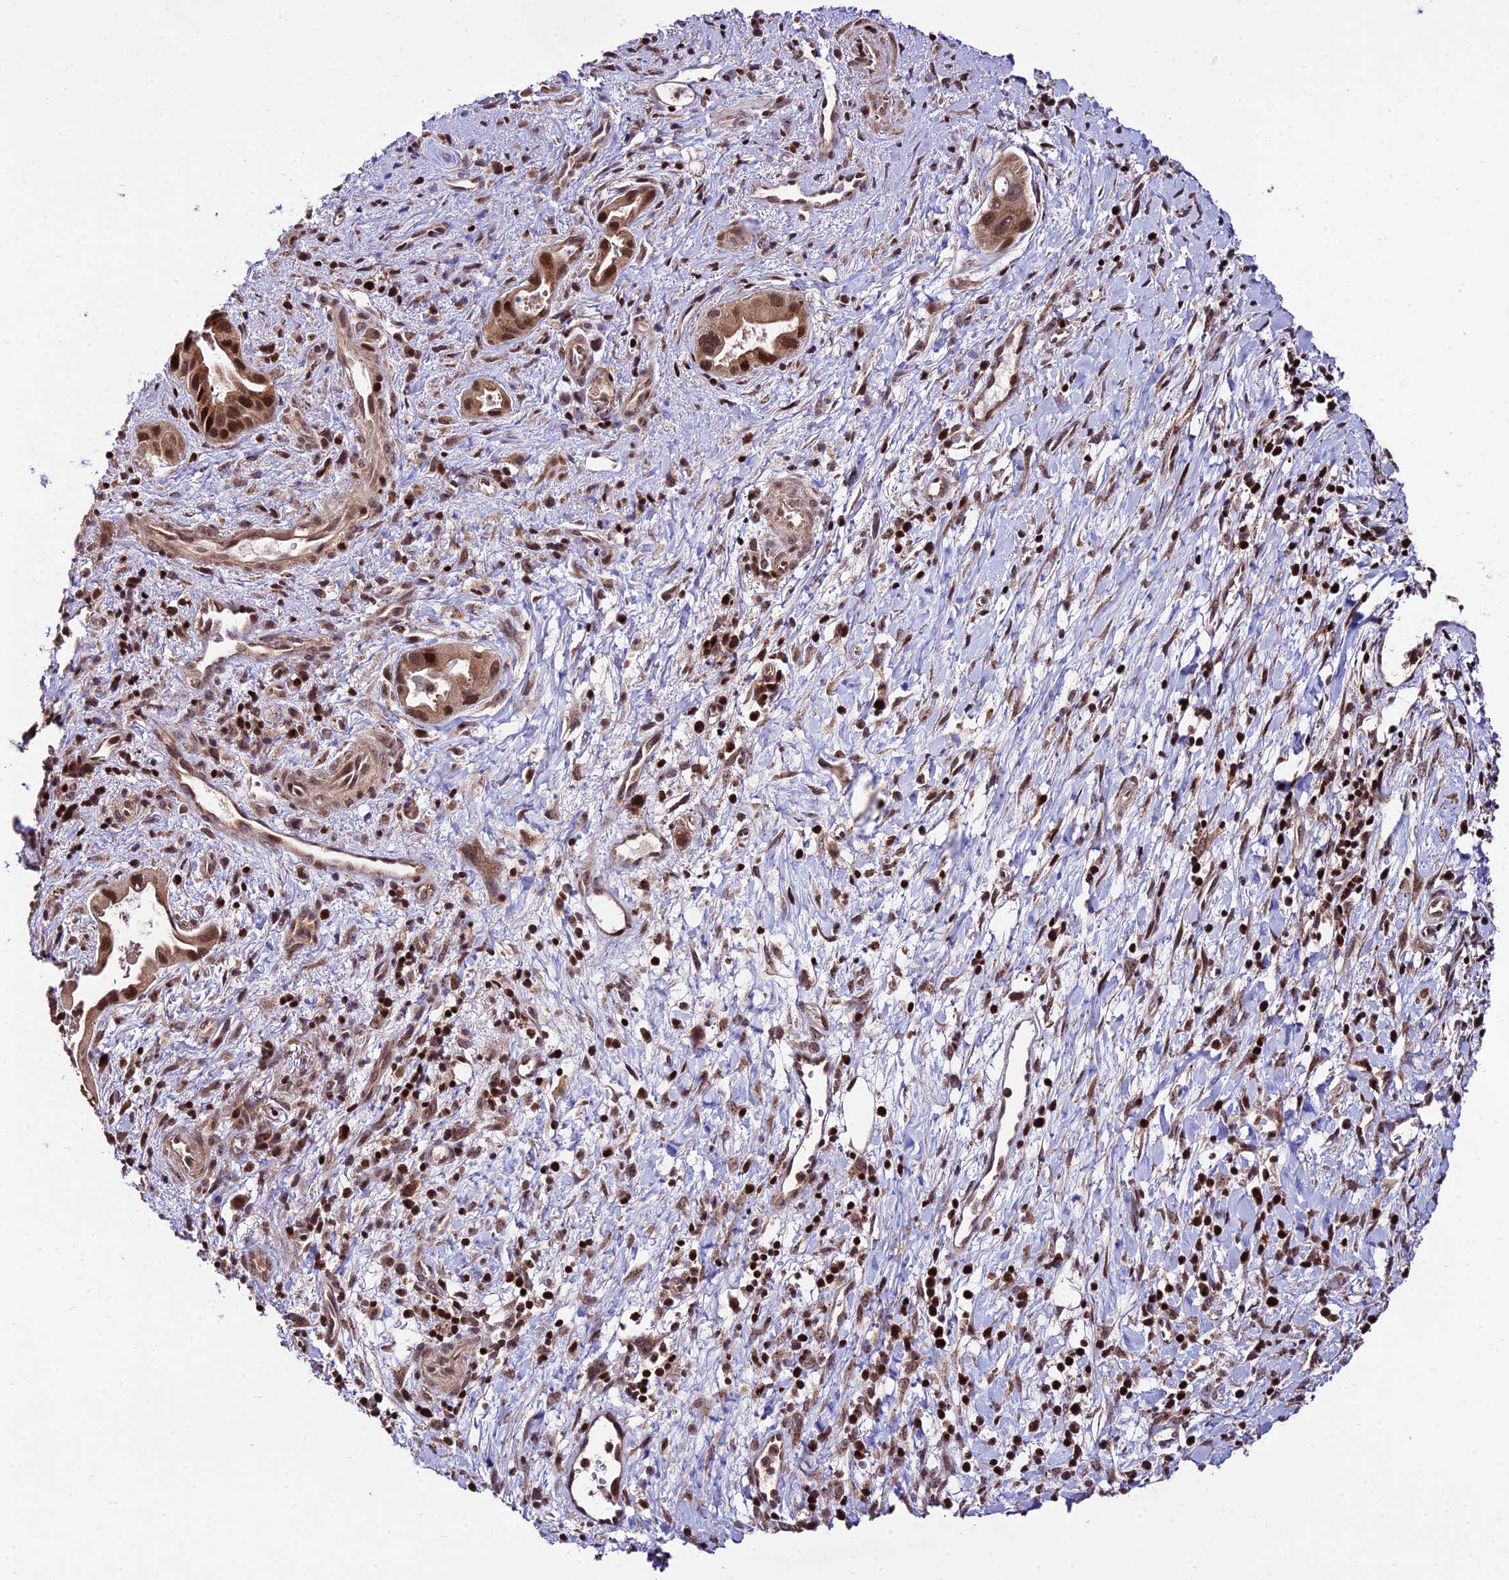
{"staining": {"intensity": "strong", "quantity": ">75%", "location": "cytoplasmic/membranous,nuclear"}, "tissue": "pancreatic cancer", "cell_type": "Tumor cells", "image_type": "cancer", "snomed": [{"axis": "morphology", "description": "Adenocarcinoma, NOS"}, {"axis": "topography", "description": "Pancreas"}], "caption": "Immunohistochemistry (IHC) of human adenocarcinoma (pancreatic) displays high levels of strong cytoplasmic/membranous and nuclear staining in approximately >75% of tumor cells. Nuclei are stained in blue.", "gene": "CIB3", "patient": {"sex": "female", "age": 77}}